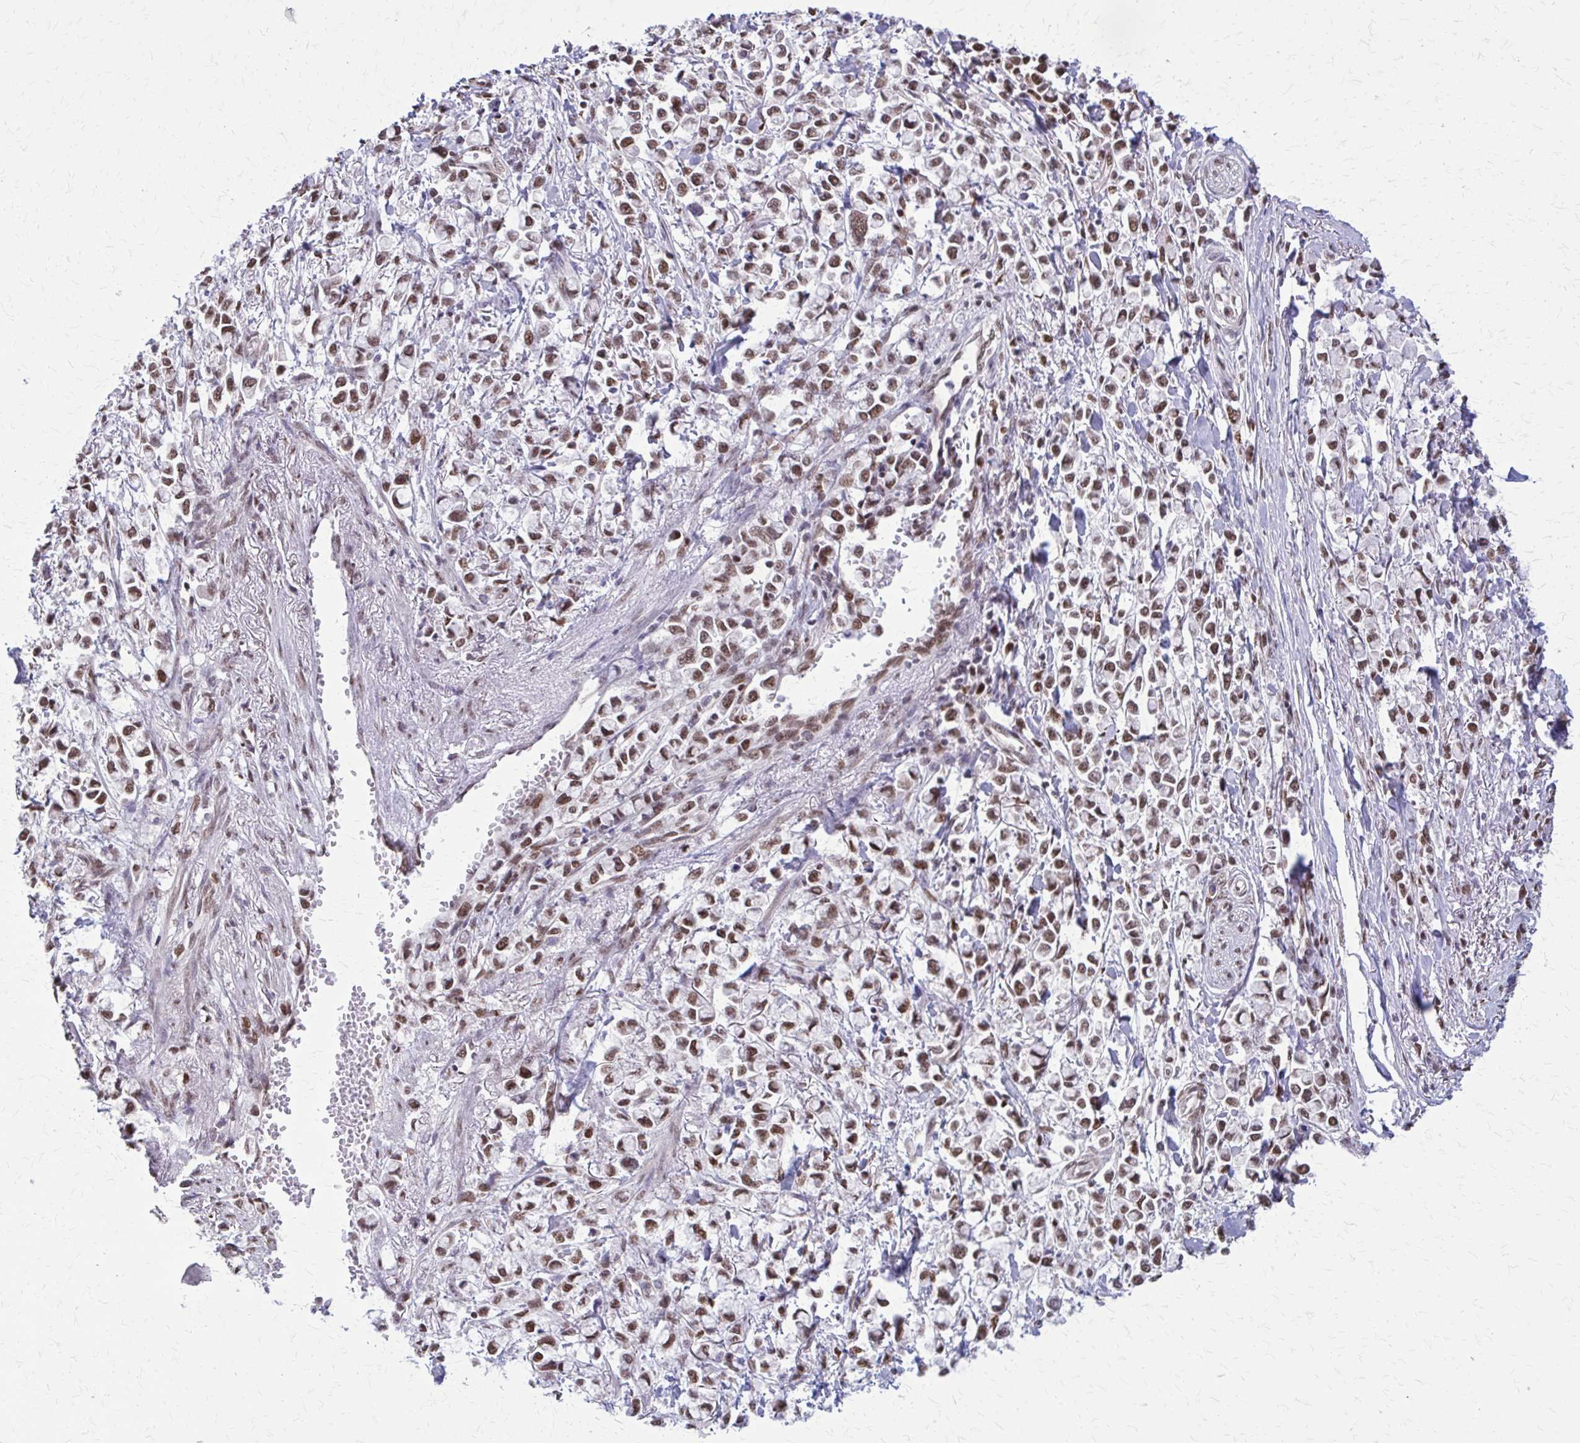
{"staining": {"intensity": "moderate", "quantity": ">75%", "location": "nuclear"}, "tissue": "stomach cancer", "cell_type": "Tumor cells", "image_type": "cancer", "snomed": [{"axis": "morphology", "description": "Adenocarcinoma, NOS"}, {"axis": "topography", "description": "Stomach"}], "caption": "IHC image of neoplastic tissue: stomach cancer (adenocarcinoma) stained using IHC demonstrates medium levels of moderate protein expression localized specifically in the nuclear of tumor cells, appearing as a nuclear brown color.", "gene": "TTF1", "patient": {"sex": "female", "age": 81}}